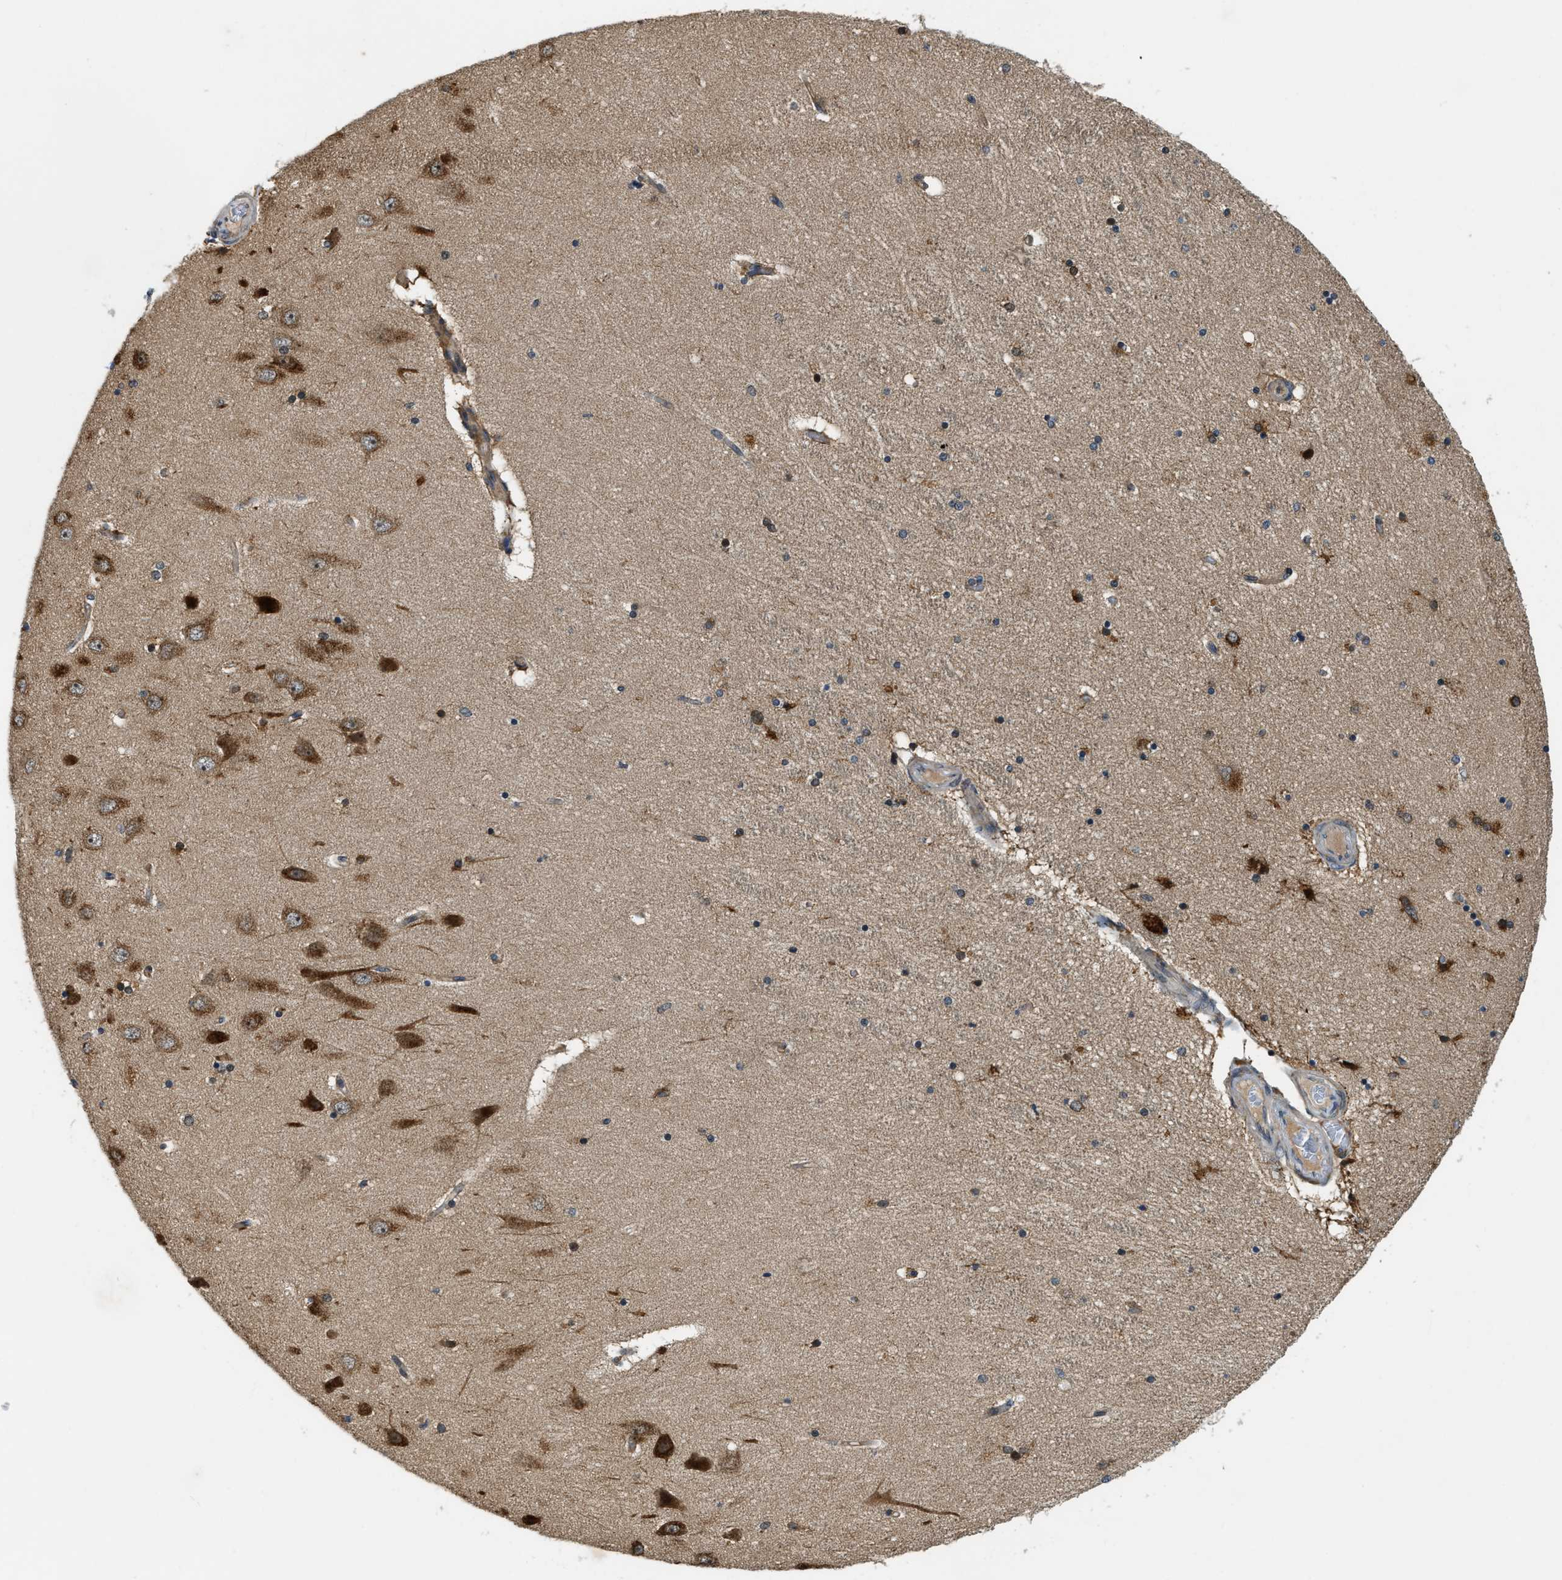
{"staining": {"intensity": "weak", "quantity": ">75%", "location": "cytoplasmic/membranous"}, "tissue": "hippocampus", "cell_type": "Glial cells", "image_type": "normal", "snomed": [{"axis": "morphology", "description": "Normal tissue, NOS"}, {"axis": "topography", "description": "Hippocampus"}], "caption": "Protein staining of unremarkable hippocampus reveals weak cytoplasmic/membranous staining in about >75% of glial cells. Nuclei are stained in blue.", "gene": "STARD3NL", "patient": {"sex": "female", "age": 54}}